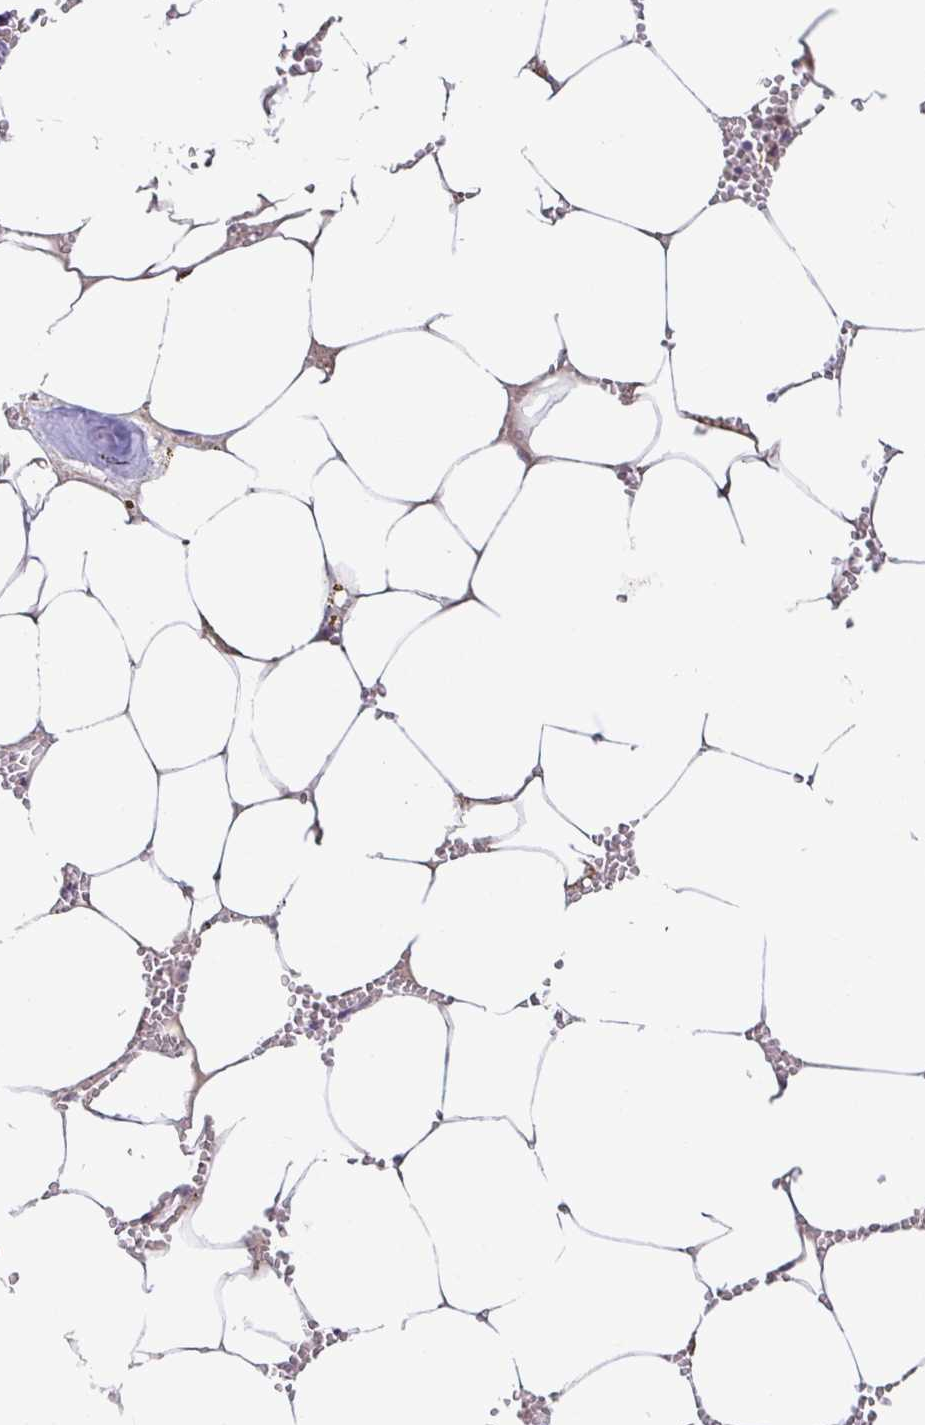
{"staining": {"intensity": "negative", "quantity": "none", "location": "none"}, "tissue": "bone marrow", "cell_type": "Hematopoietic cells", "image_type": "normal", "snomed": [{"axis": "morphology", "description": "Normal tissue, NOS"}, {"axis": "topography", "description": "Bone marrow"}], "caption": "A high-resolution micrograph shows IHC staining of normal bone marrow, which reveals no significant positivity in hematopoietic cells. Brightfield microscopy of IHC stained with DAB (brown) and hematoxylin (blue), captured at high magnification.", "gene": "PIWIL3", "patient": {"sex": "male", "age": 54}}